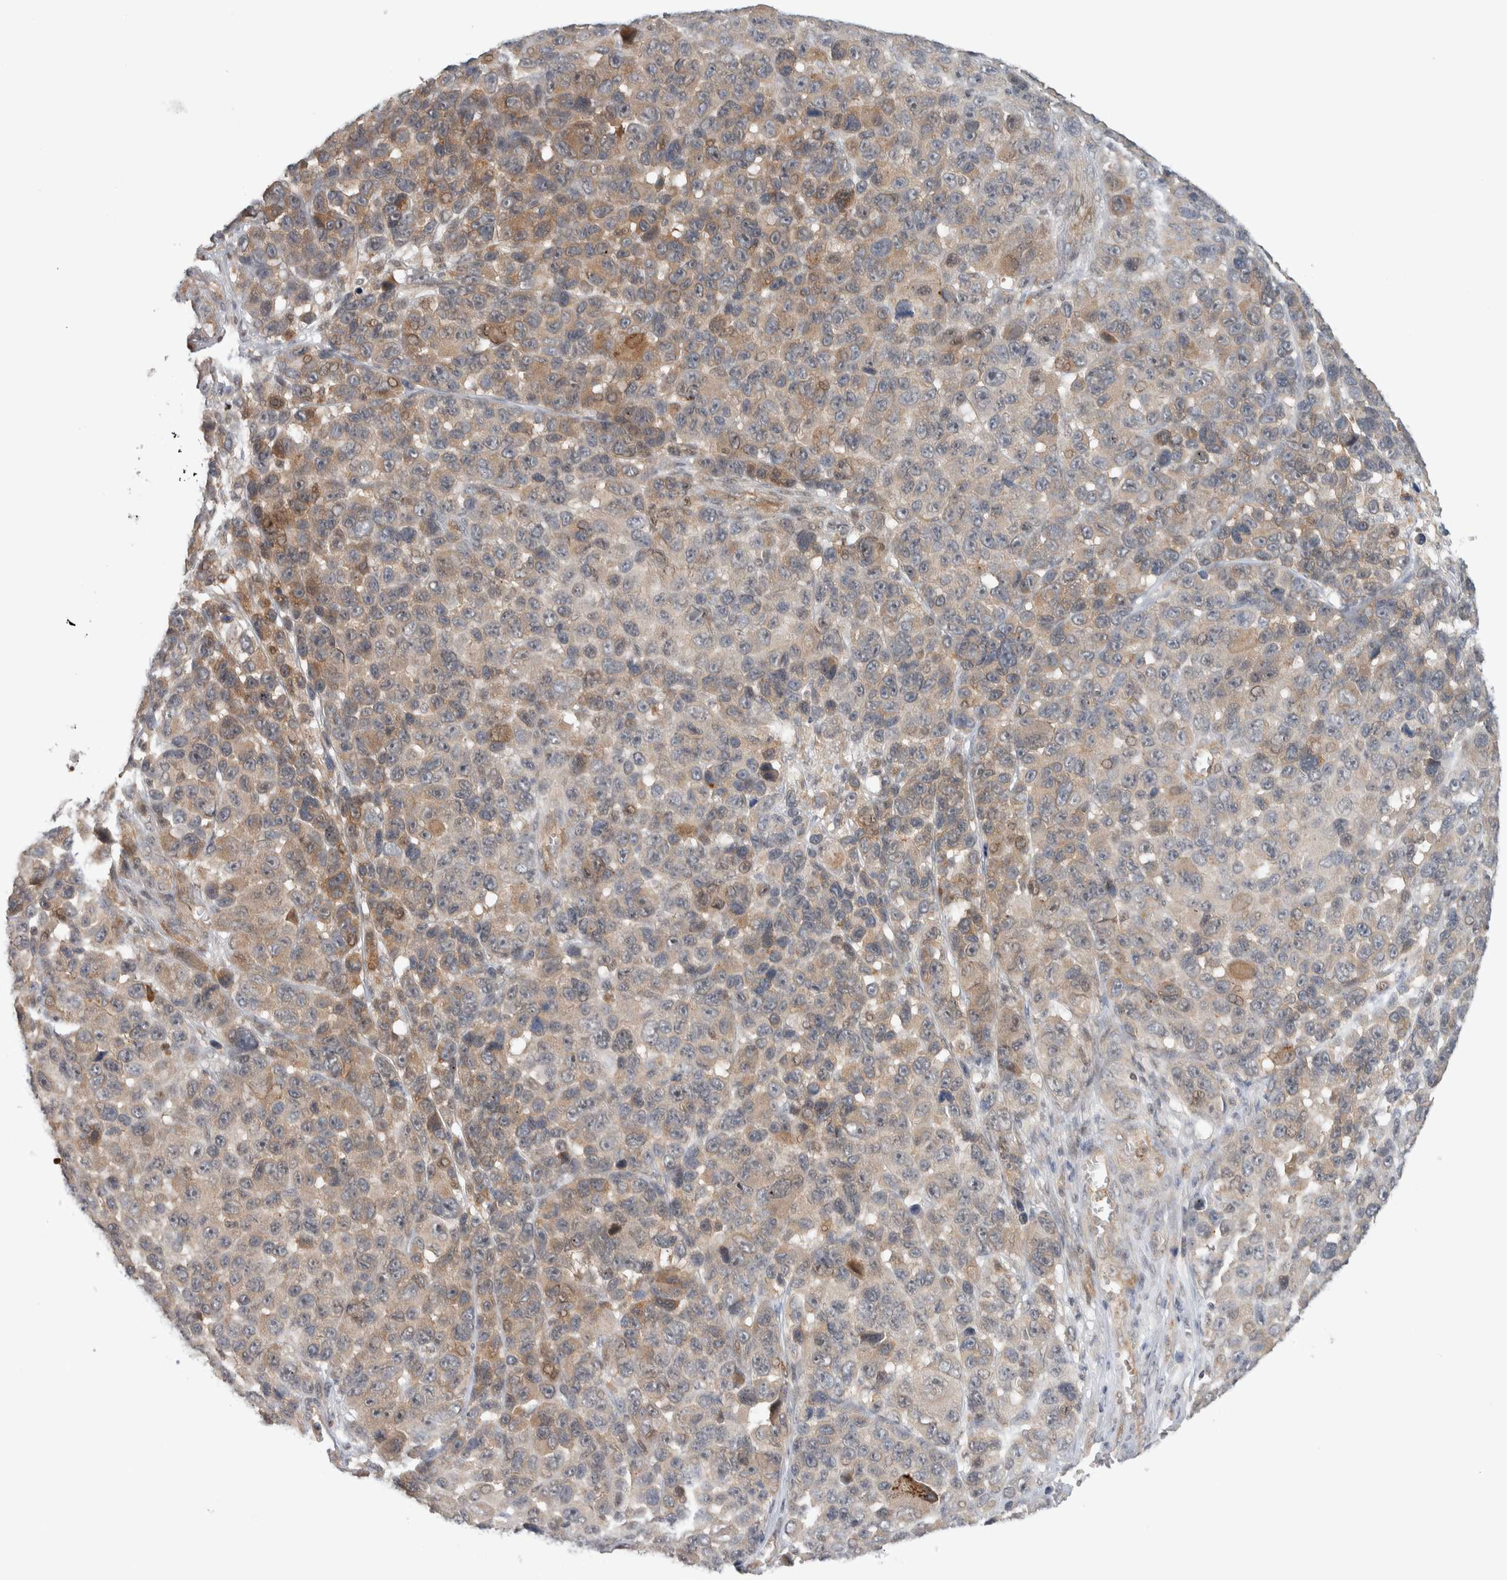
{"staining": {"intensity": "weak", "quantity": "<25%", "location": "cytoplasmic/membranous"}, "tissue": "melanoma", "cell_type": "Tumor cells", "image_type": "cancer", "snomed": [{"axis": "morphology", "description": "Malignant melanoma, NOS"}, {"axis": "topography", "description": "Skin"}], "caption": "IHC image of neoplastic tissue: melanoma stained with DAB (3,3'-diaminobenzidine) demonstrates no significant protein expression in tumor cells. The staining was performed using DAB (3,3'-diaminobenzidine) to visualize the protein expression in brown, while the nuclei were stained in blue with hematoxylin (Magnification: 20x).", "gene": "DEPTOR", "patient": {"sex": "male", "age": 53}}